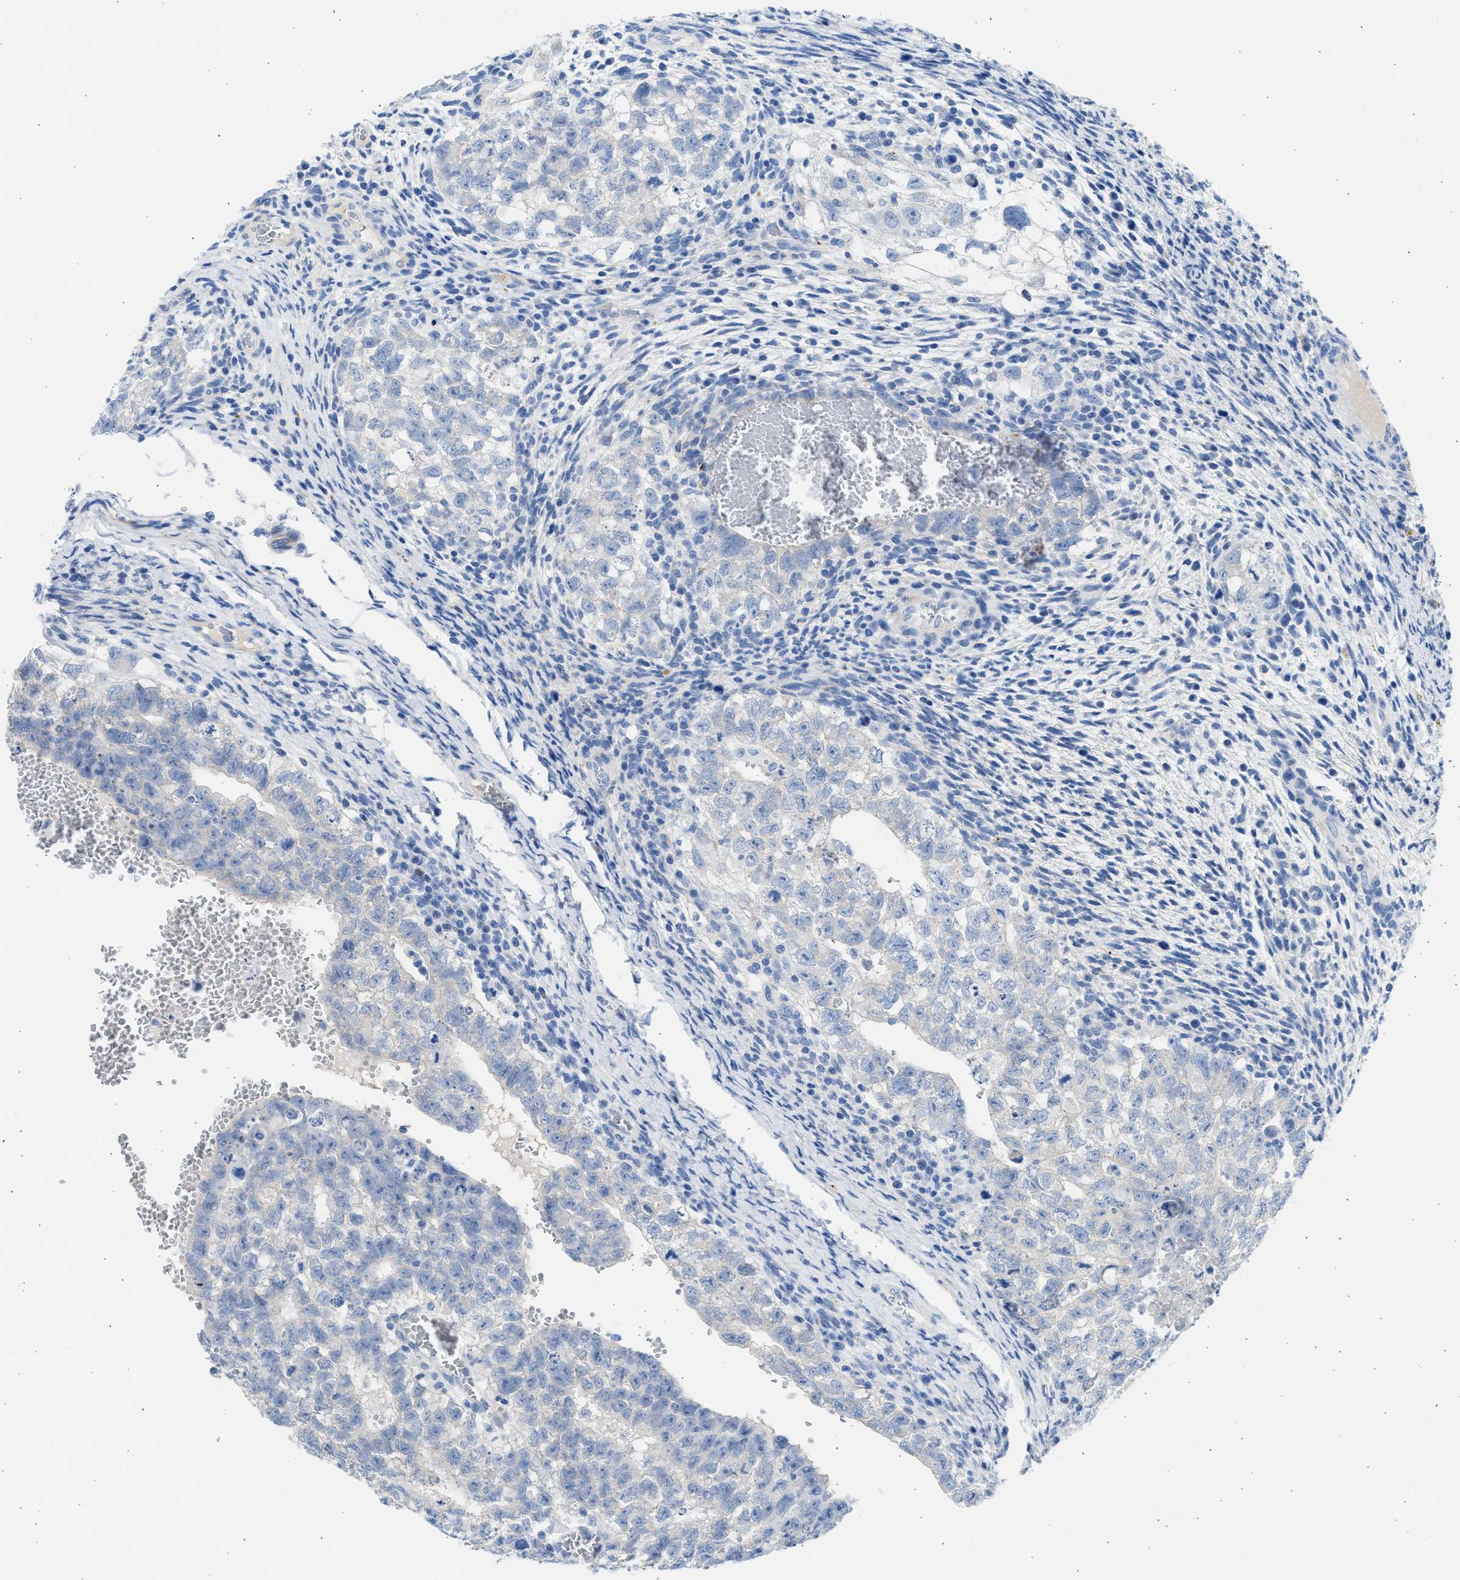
{"staining": {"intensity": "negative", "quantity": "none", "location": "none"}, "tissue": "testis cancer", "cell_type": "Tumor cells", "image_type": "cancer", "snomed": [{"axis": "morphology", "description": "Seminoma, NOS"}, {"axis": "morphology", "description": "Carcinoma, Embryonal, NOS"}, {"axis": "topography", "description": "Testis"}], "caption": "This is a histopathology image of immunohistochemistry staining of testis cancer, which shows no staining in tumor cells.", "gene": "SPATA3", "patient": {"sex": "male", "age": 38}}